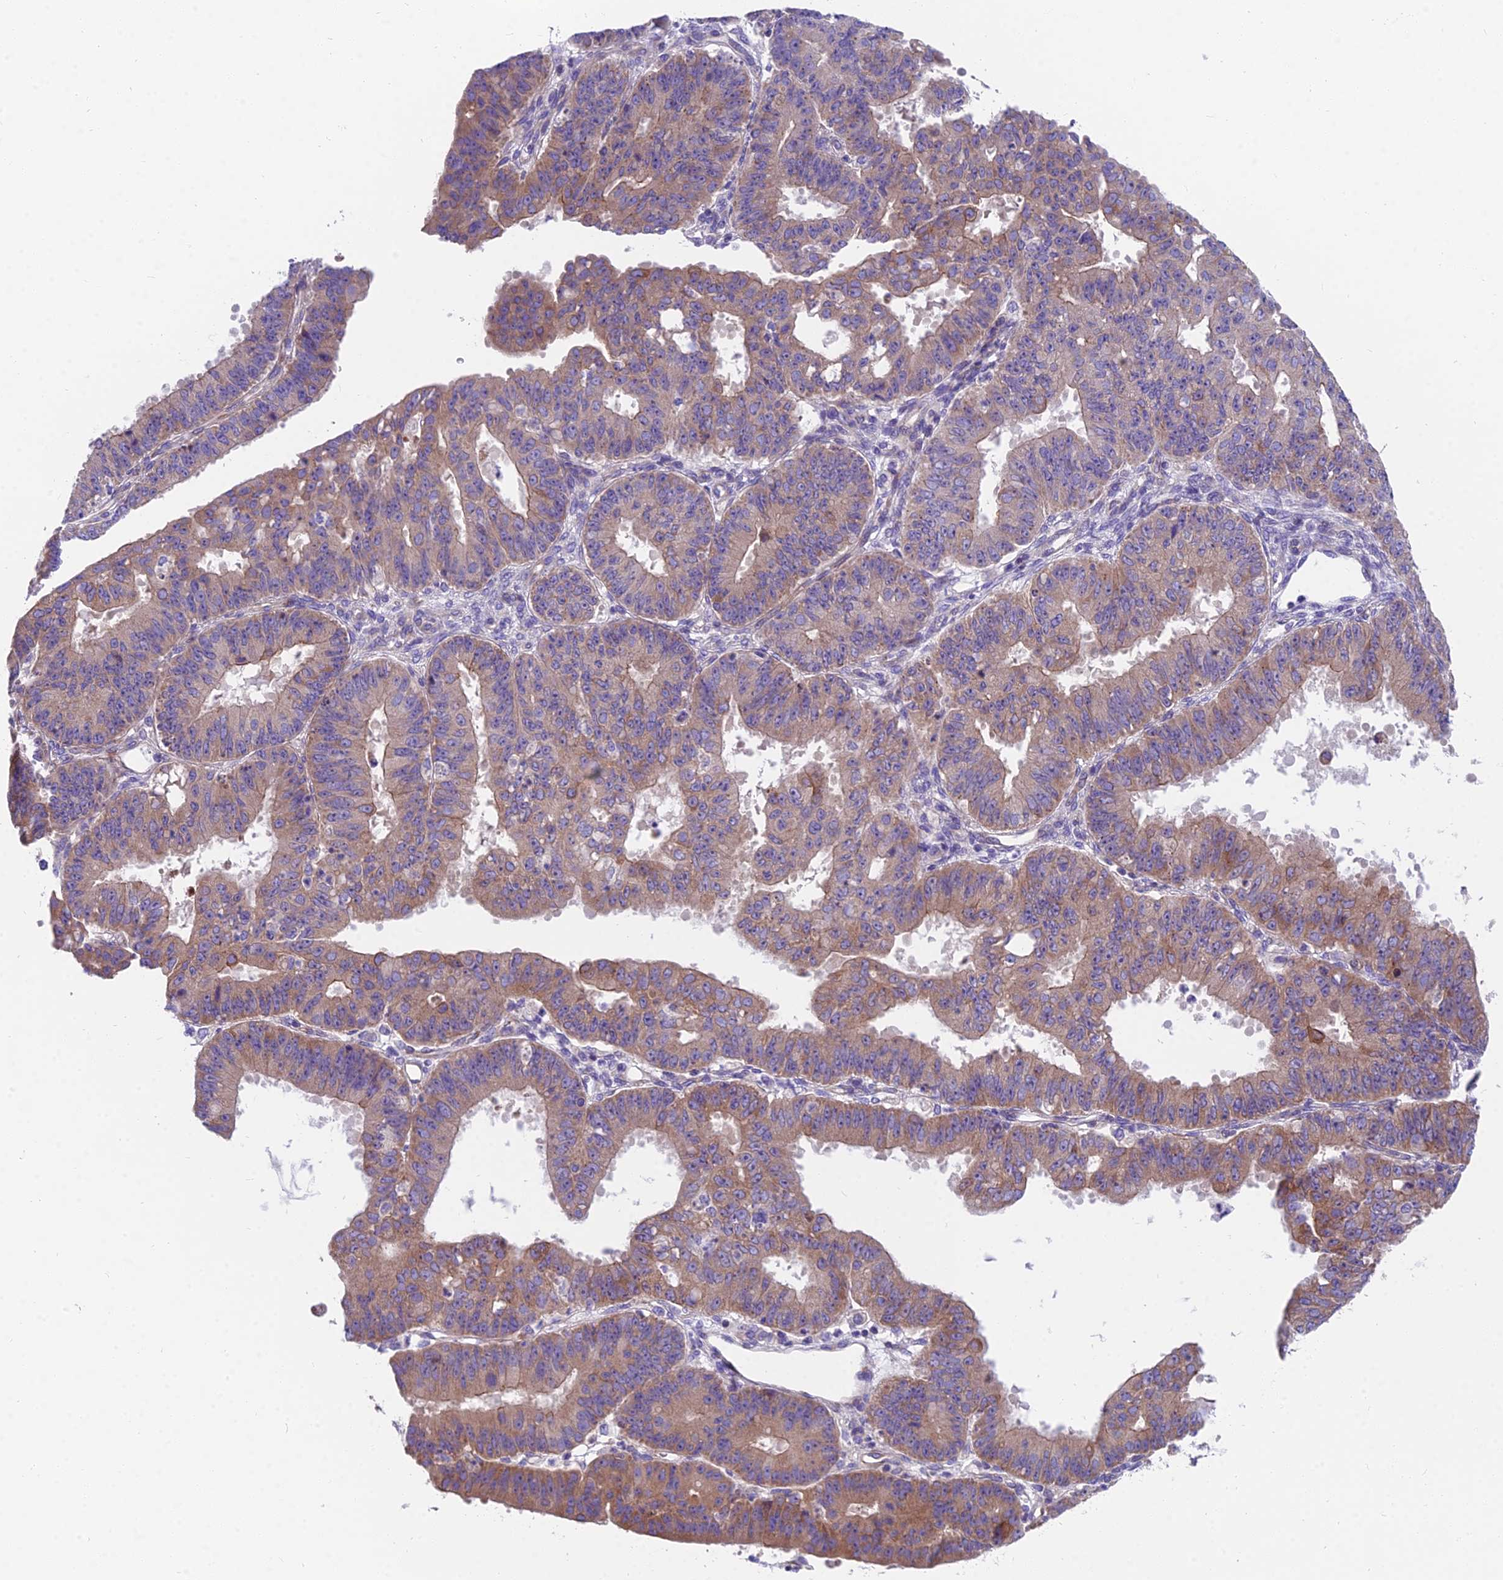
{"staining": {"intensity": "moderate", "quantity": "25%-75%", "location": "cytoplasmic/membranous"}, "tissue": "ovarian cancer", "cell_type": "Tumor cells", "image_type": "cancer", "snomed": [{"axis": "morphology", "description": "Carcinoma, endometroid"}, {"axis": "topography", "description": "Appendix"}, {"axis": "topography", "description": "Ovary"}], "caption": "This is a histology image of IHC staining of ovarian cancer (endometroid carcinoma), which shows moderate expression in the cytoplasmic/membranous of tumor cells.", "gene": "MVB12A", "patient": {"sex": "female", "age": 42}}